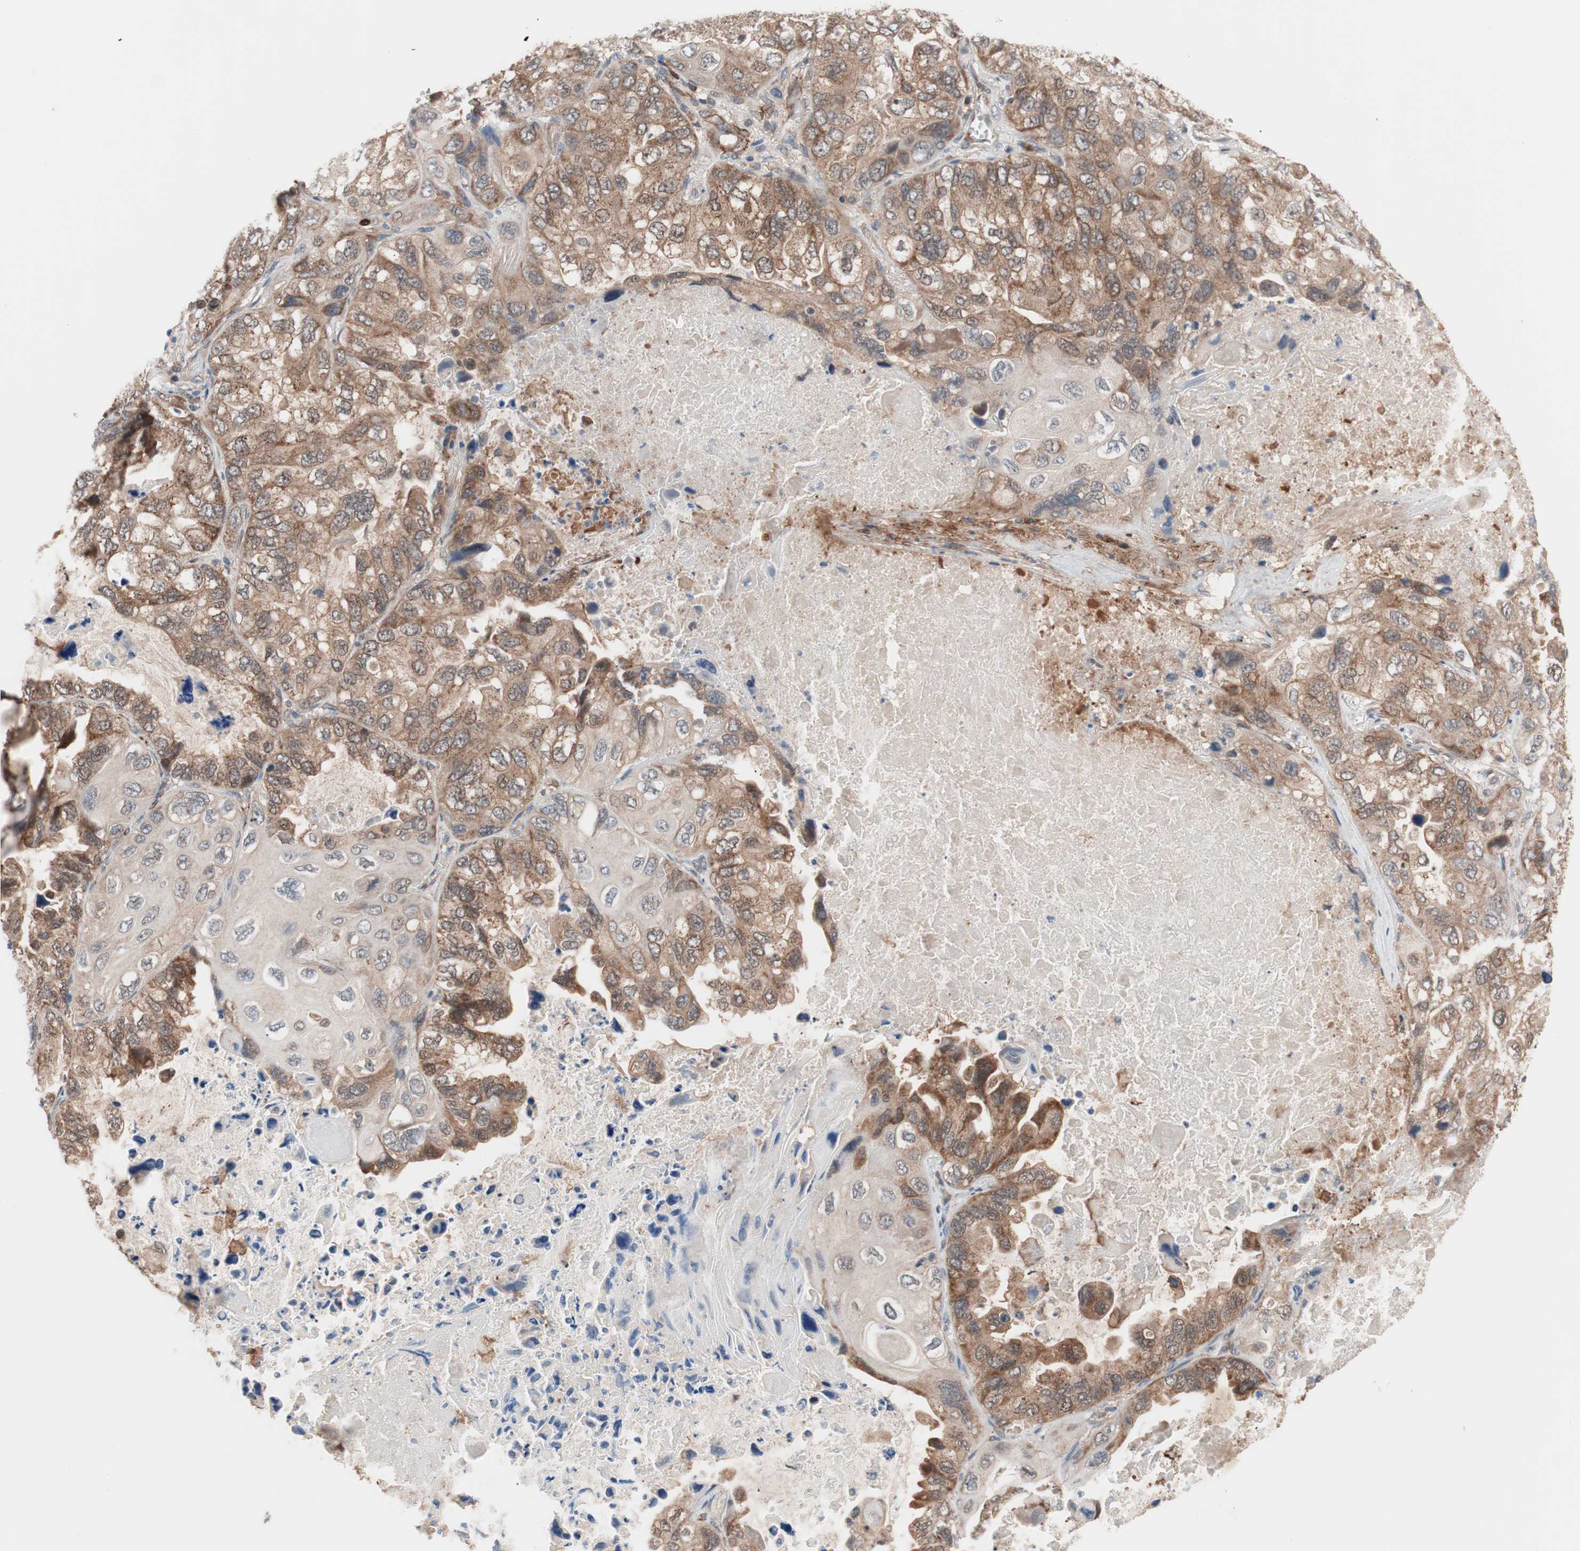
{"staining": {"intensity": "moderate", "quantity": ">75%", "location": "cytoplasmic/membranous"}, "tissue": "lung cancer", "cell_type": "Tumor cells", "image_type": "cancer", "snomed": [{"axis": "morphology", "description": "Squamous cell carcinoma, NOS"}, {"axis": "topography", "description": "Lung"}], "caption": "This histopathology image shows IHC staining of human lung cancer, with medium moderate cytoplasmic/membranous staining in about >75% of tumor cells.", "gene": "HMBS", "patient": {"sex": "female", "age": 73}}